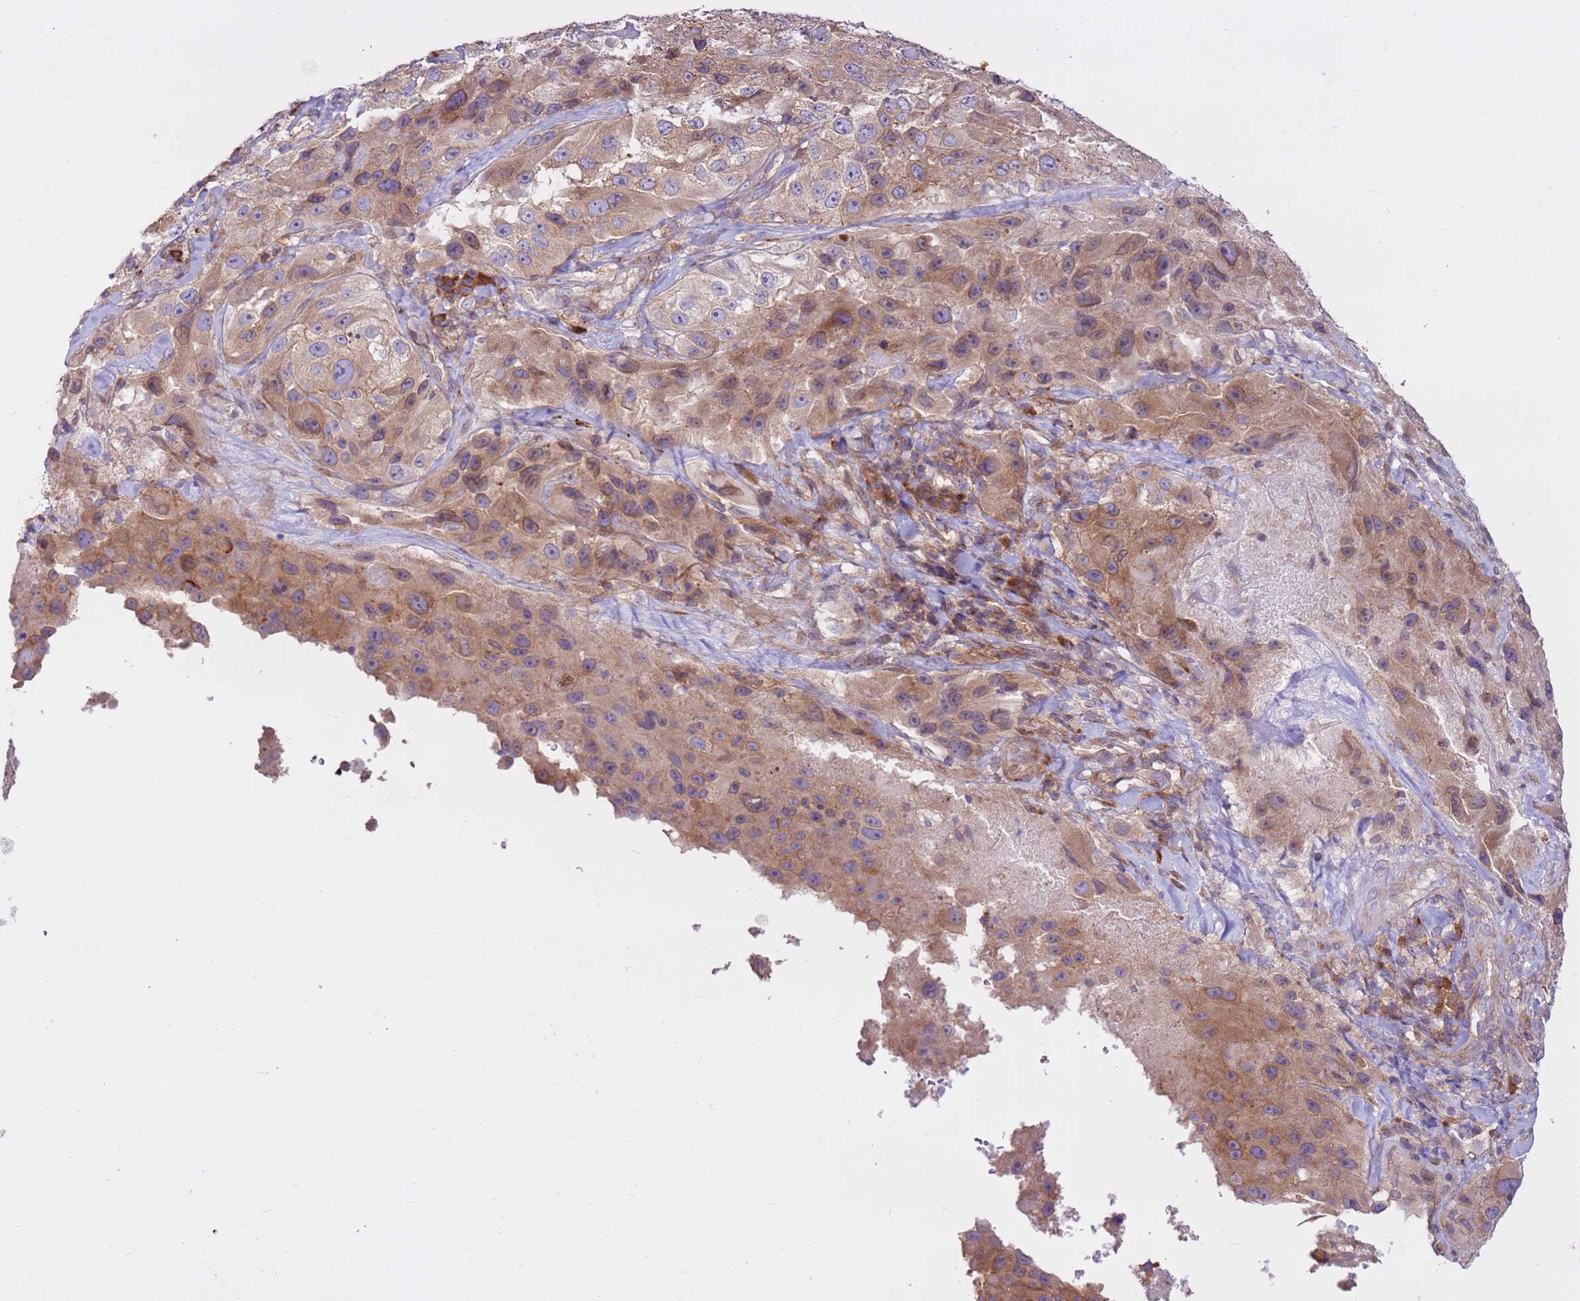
{"staining": {"intensity": "weak", "quantity": ">75%", "location": "cytoplasmic/membranous"}, "tissue": "melanoma", "cell_type": "Tumor cells", "image_type": "cancer", "snomed": [{"axis": "morphology", "description": "Malignant melanoma, Metastatic site"}, {"axis": "topography", "description": "Lymph node"}], "caption": "A photomicrograph of human malignant melanoma (metastatic site) stained for a protein exhibits weak cytoplasmic/membranous brown staining in tumor cells. Ihc stains the protein of interest in brown and the nuclei are stained blue.", "gene": "DDX19B", "patient": {"sex": "male", "age": 62}}